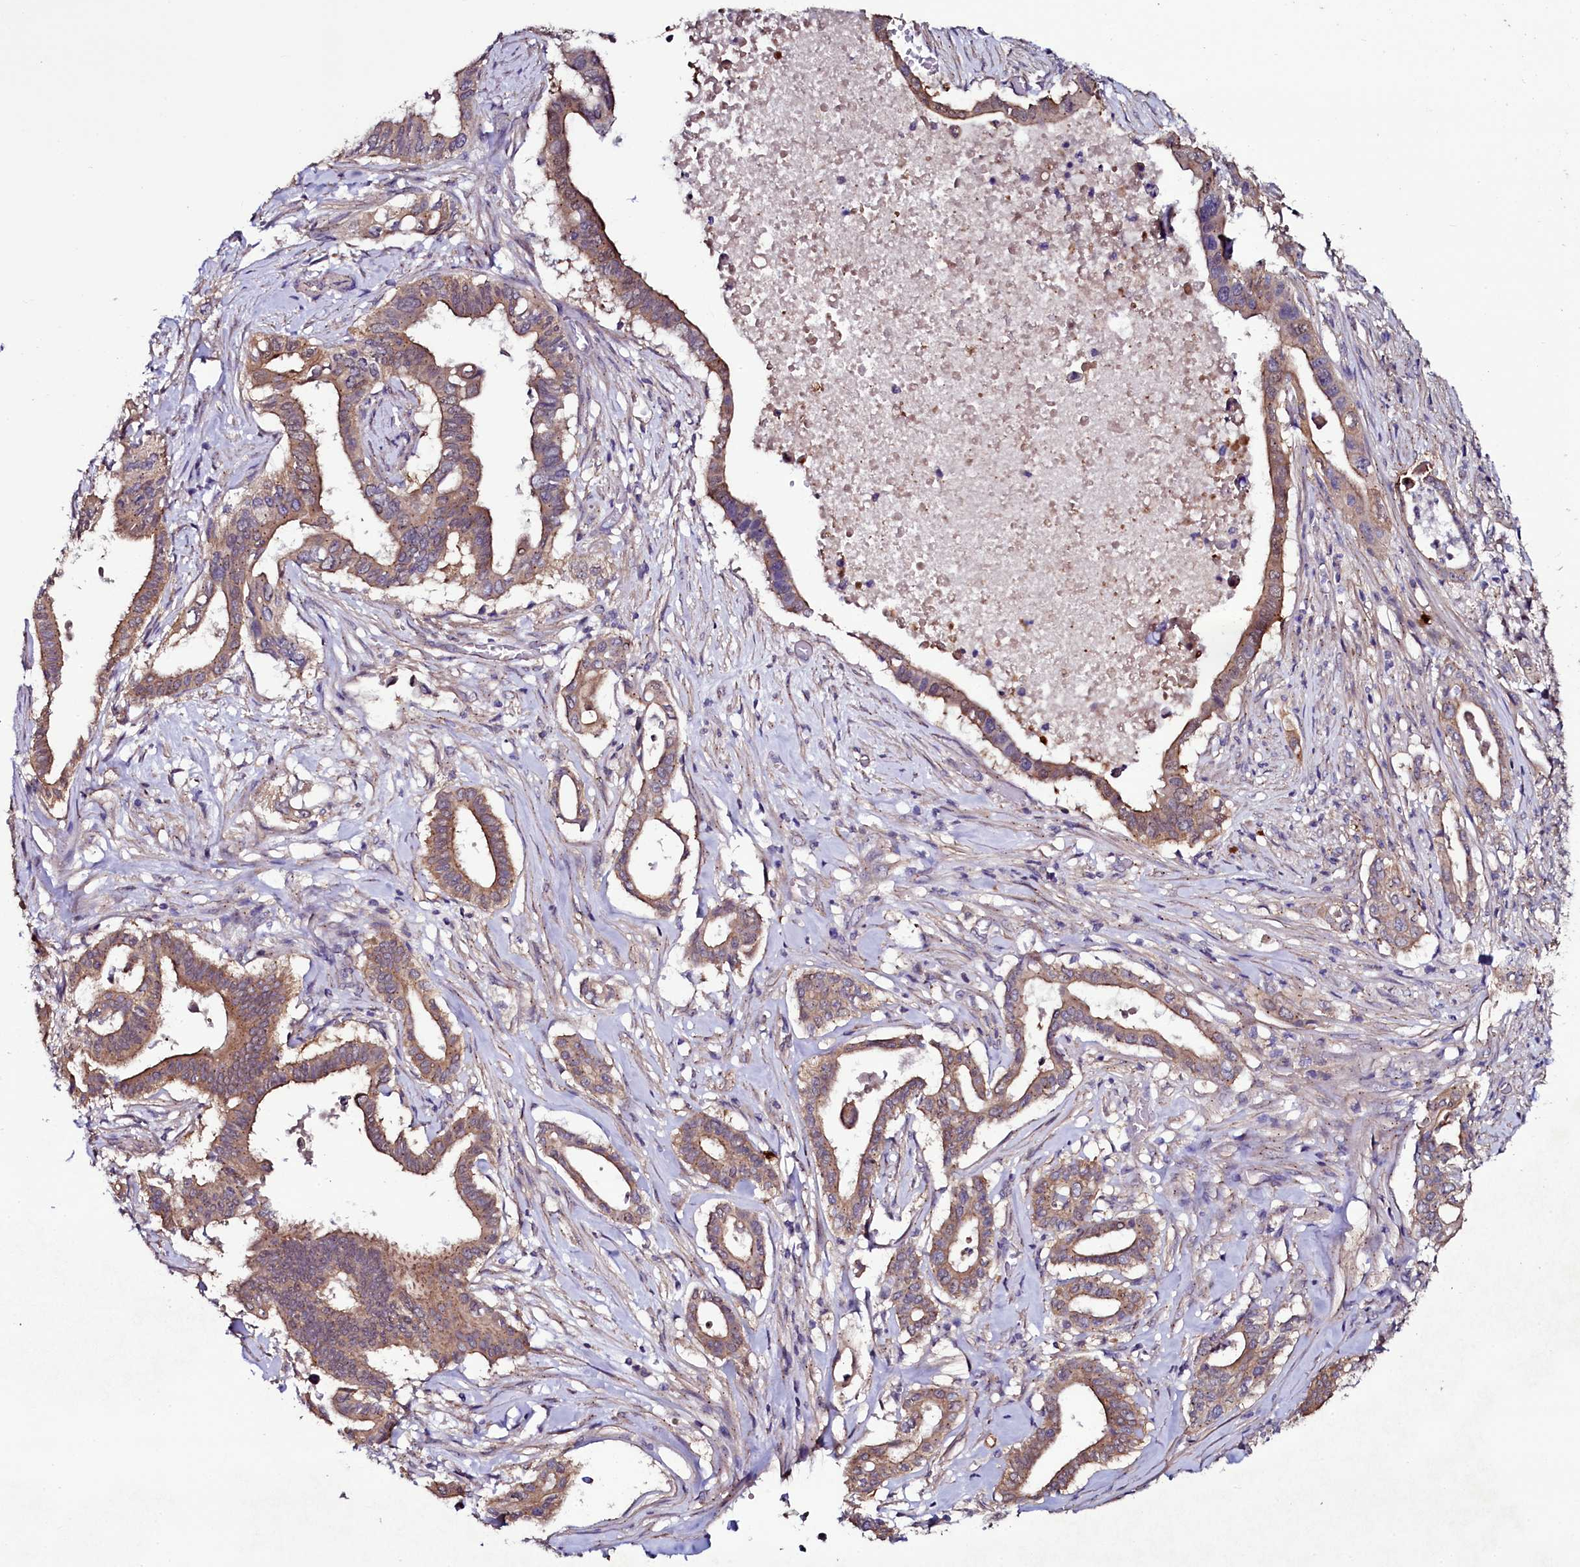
{"staining": {"intensity": "moderate", "quantity": ">75%", "location": "cytoplasmic/membranous"}, "tissue": "pancreatic cancer", "cell_type": "Tumor cells", "image_type": "cancer", "snomed": [{"axis": "morphology", "description": "Adenocarcinoma, NOS"}, {"axis": "topography", "description": "Pancreas"}], "caption": "Immunohistochemical staining of human pancreatic adenocarcinoma demonstrates medium levels of moderate cytoplasmic/membranous positivity in approximately >75% of tumor cells.", "gene": "USPL1", "patient": {"sex": "female", "age": 77}}